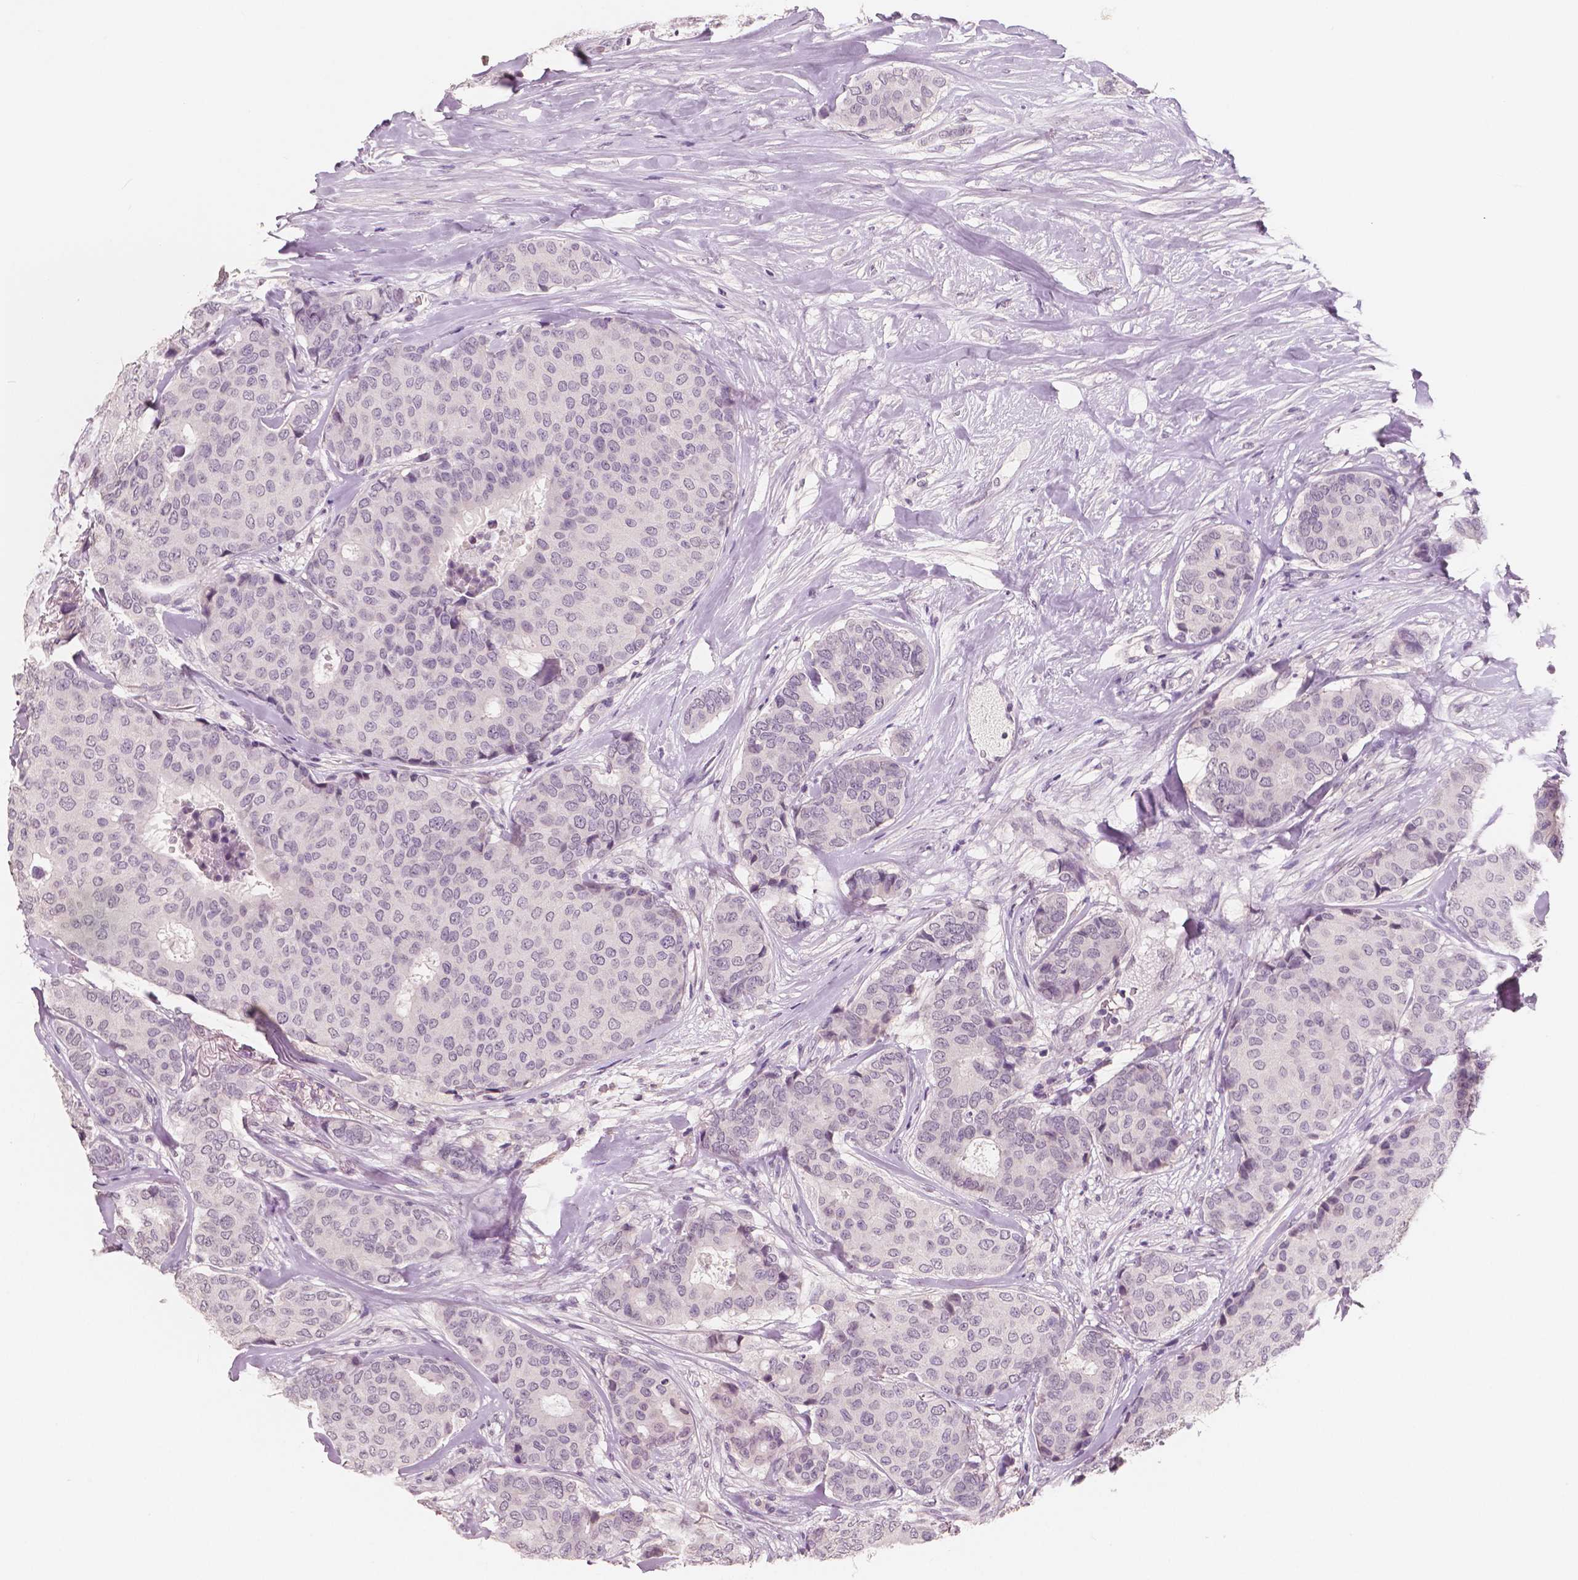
{"staining": {"intensity": "negative", "quantity": "none", "location": "none"}, "tissue": "breast cancer", "cell_type": "Tumor cells", "image_type": "cancer", "snomed": [{"axis": "morphology", "description": "Duct carcinoma"}, {"axis": "topography", "description": "Breast"}], "caption": "Immunohistochemistry (IHC) micrograph of neoplastic tissue: breast cancer (infiltrating ductal carcinoma) stained with DAB exhibits no significant protein positivity in tumor cells.", "gene": "NECAB1", "patient": {"sex": "female", "age": 75}}